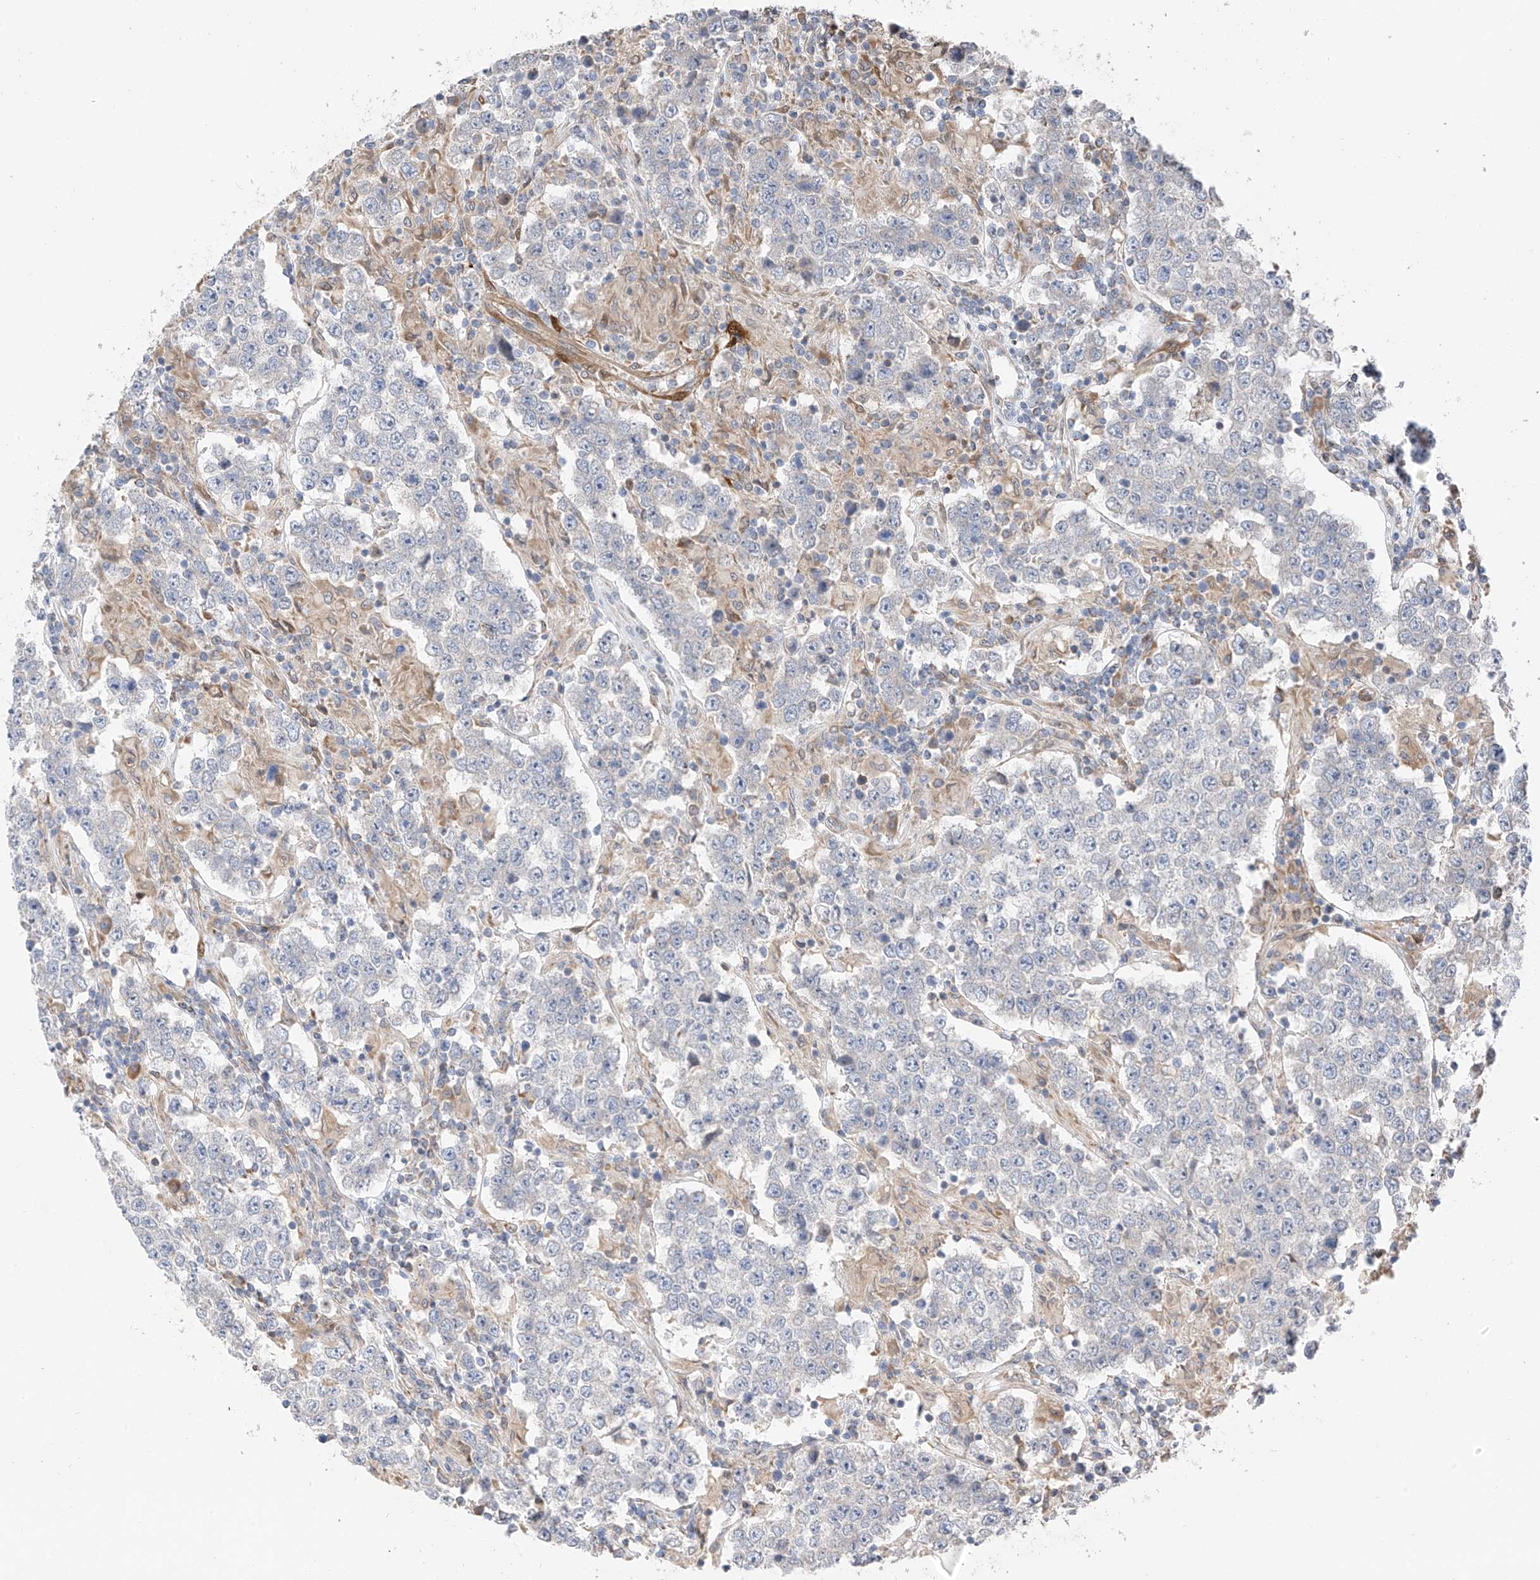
{"staining": {"intensity": "negative", "quantity": "none", "location": "none"}, "tissue": "testis cancer", "cell_type": "Tumor cells", "image_type": "cancer", "snomed": [{"axis": "morphology", "description": "Normal tissue, NOS"}, {"axis": "morphology", "description": "Urothelial carcinoma, High grade"}, {"axis": "morphology", "description": "Seminoma, NOS"}, {"axis": "morphology", "description": "Carcinoma, Embryonal, NOS"}, {"axis": "topography", "description": "Urinary bladder"}, {"axis": "topography", "description": "Testis"}], "caption": "This is an immunohistochemistry image of testis cancer. There is no staining in tumor cells.", "gene": "PPA2", "patient": {"sex": "male", "age": 41}}